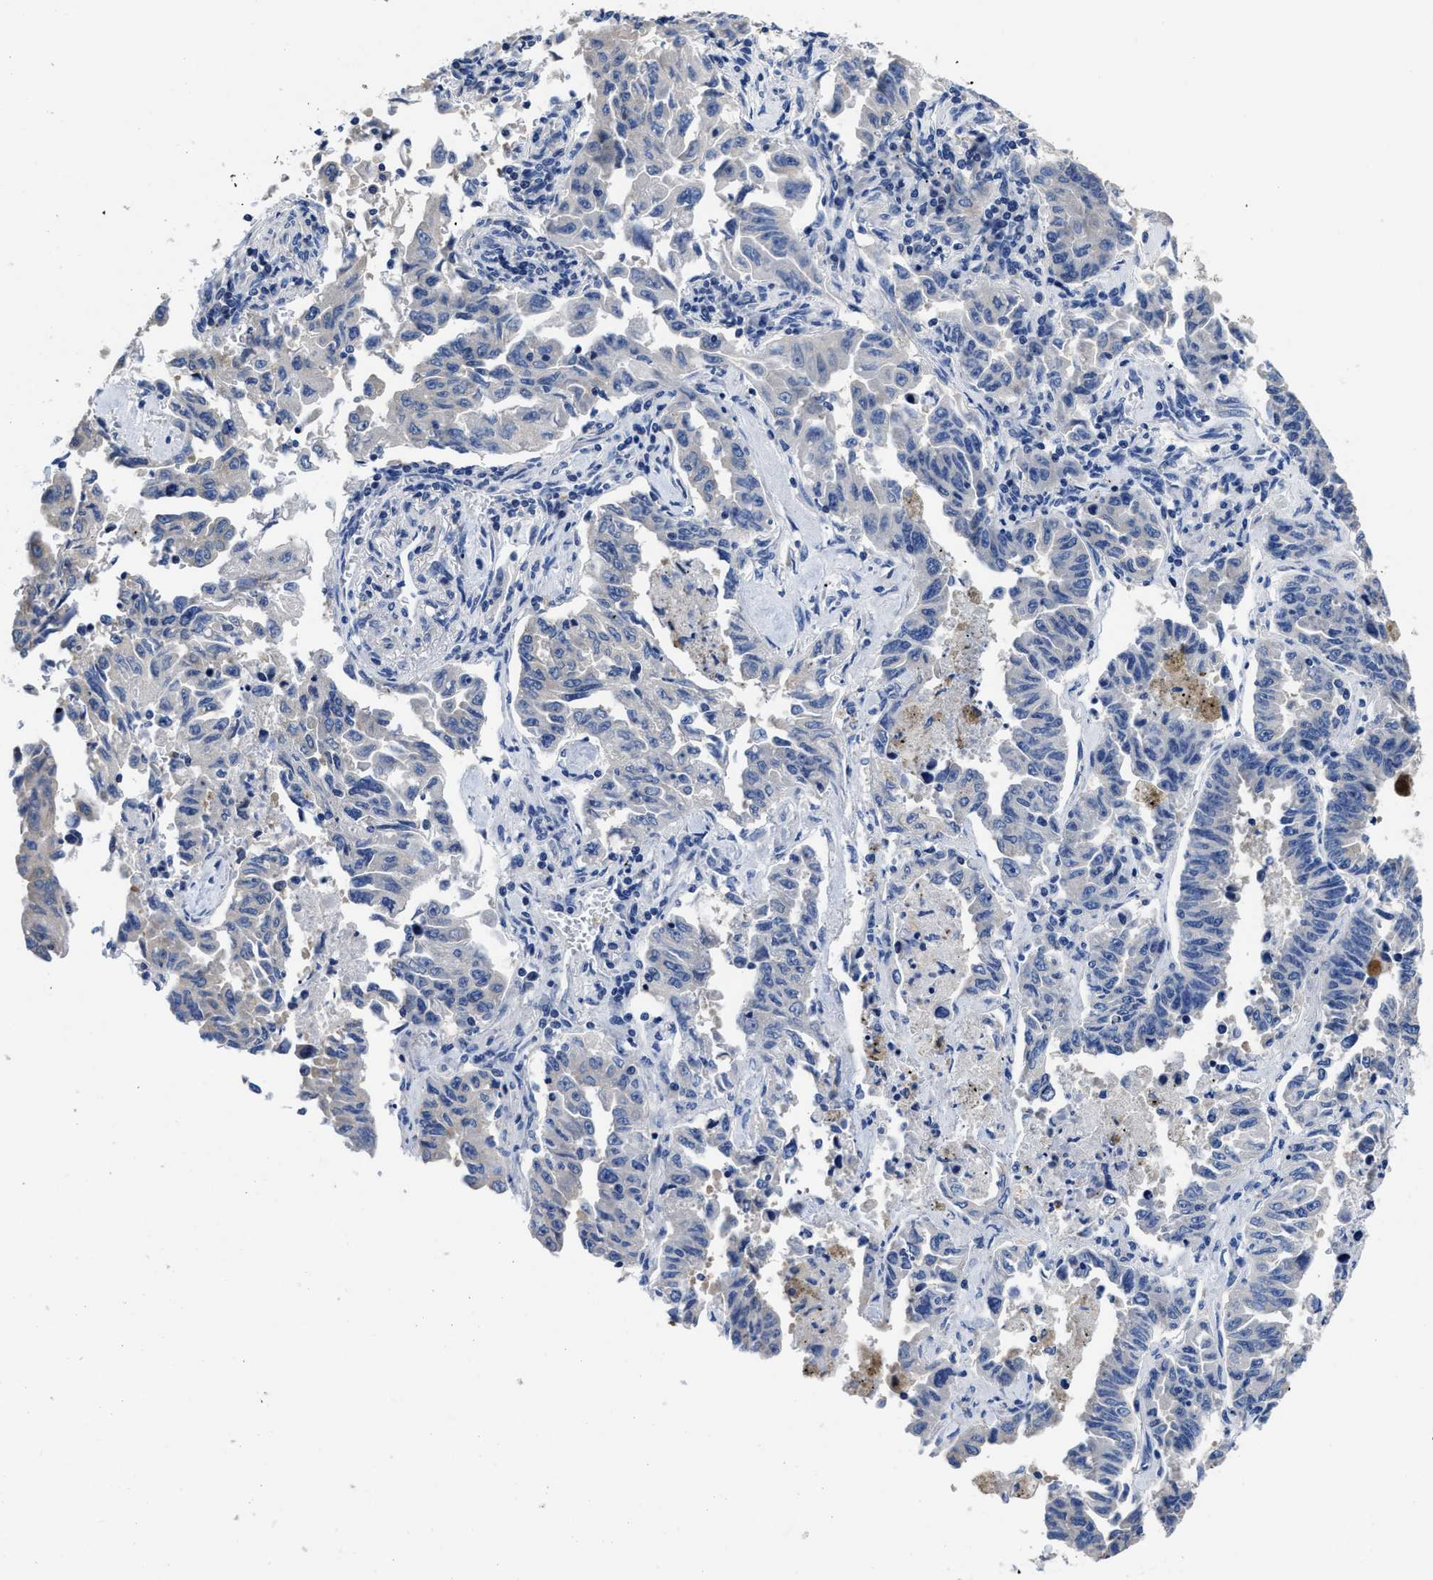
{"staining": {"intensity": "negative", "quantity": "none", "location": "none"}, "tissue": "lung cancer", "cell_type": "Tumor cells", "image_type": "cancer", "snomed": [{"axis": "morphology", "description": "Adenocarcinoma, NOS"}, {"axis": "topography", "description": "Lung"}], "caption": "High magnification brightfield microscopy of lung cancer stained with DAB (brown) and counterstained with hematoxylin (blue): tumor cells show no significant staining. (Brightfield microscopy of DAB IHC at high magnification).", "gene": "HOOK1", "patient": {"sex": "female", "age": 51}}